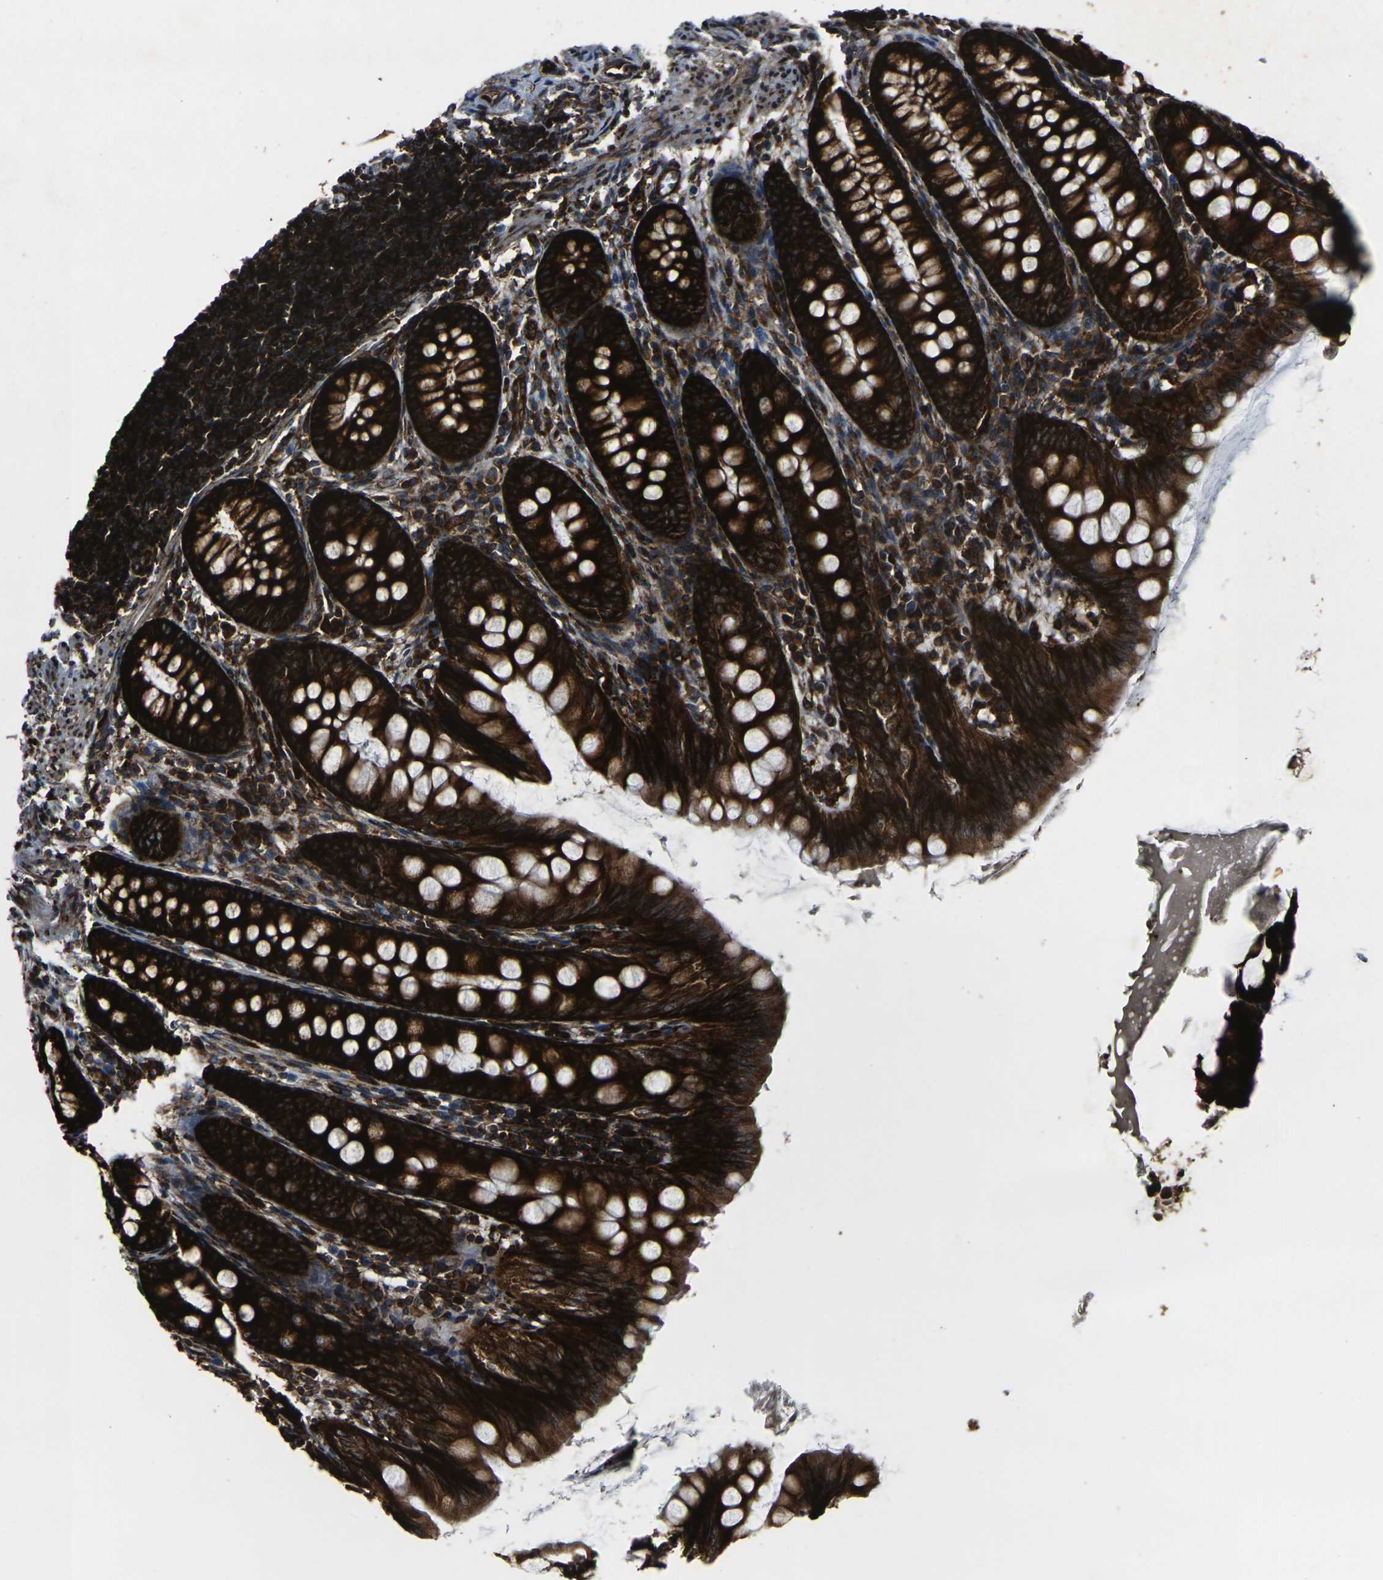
{"staining": {"intensity": "strong", "quantity": ">75%", "location": "cytoplasmic/membranous"}, "tissue": "appendix", "cell_type": "Glandular cells", "image_type": "normal", "snomed": [{"axis": "morphology", "description": "Normal tissue, NOS"}, {"axis": "topography", "description": "Appendix"}], "caption": "High-magnification brightfield microscopy of benign appendix stained with DAB (brown) and counterstained with hematoxylin (blue). glandular cells exhibit strong cytoplasmic/membranous staining is seen in about>75% of cells.", "gene": "MARCHF2", "patient": {"sex": "female", "age": 77}}